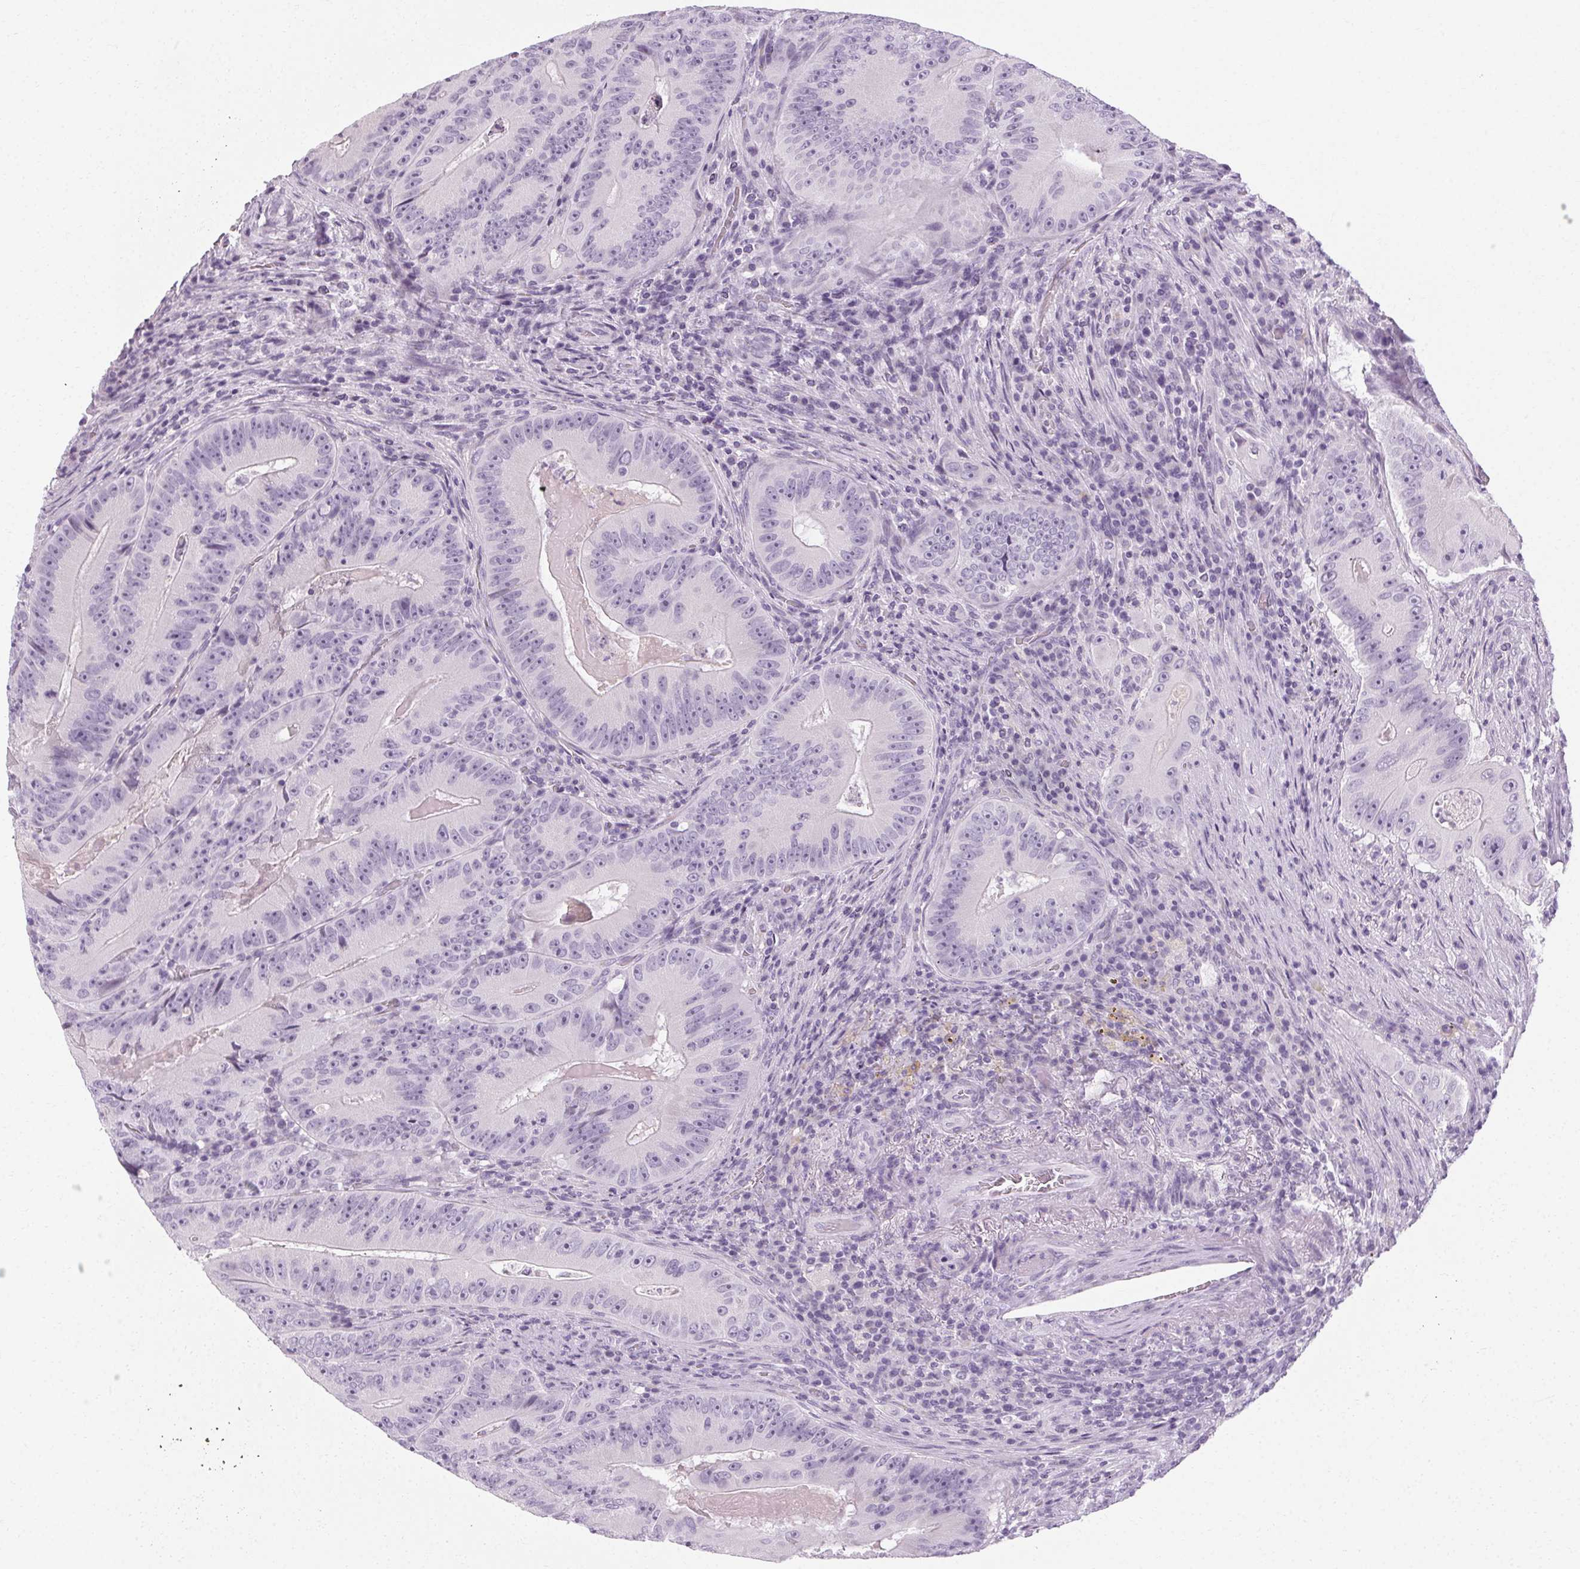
{"staining": {"intensity": "negative", "quantity": "none", "location": "none"}, "tissue": "colorectal cancer", "cell_type": "Tumor cells", "image_type": "cancer", "snomed": [{"axis": "morphology", "description": "Adenocarcinoma, NOS"}, {"axis": "topography", "description": "Colon"}], "caption": "Immunohistochemistry (IHC) image of neoplastic tissue: human colorectal adenocarcinoma stained with DAB shows no significant protein positivity in tumor cells.", "gene": "POMC", "patient": {"sex": "female", "age": 86}}